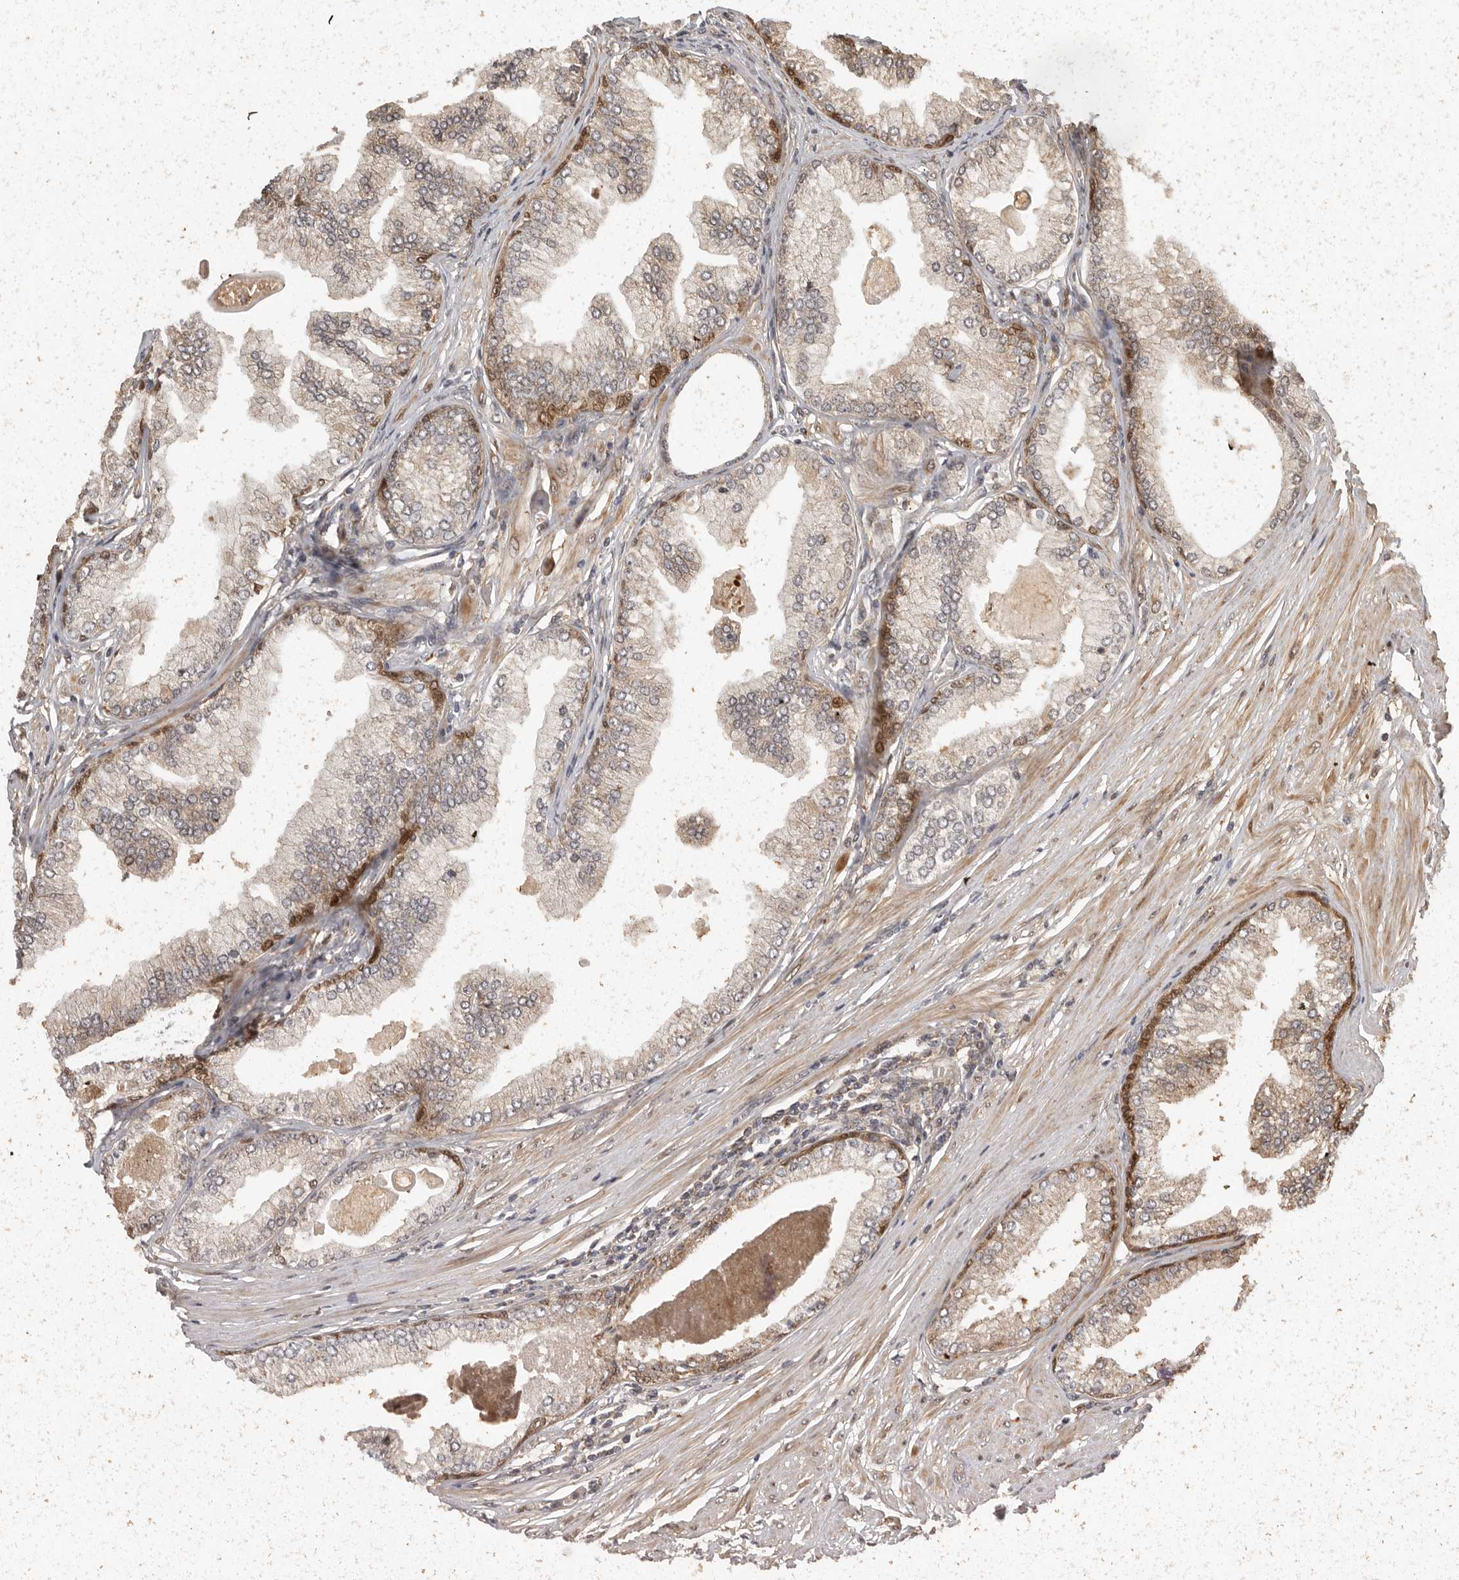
{"staining": {"intensity": "weak", "quantity": "<25%", "location": "cytoplasmic/membranous"}, "tissue": "prostate cancer", "cell_type": "Tumor cells", "image_type": "cancer", "snomed": [{"axis": "morphology", "description": "Adenocarcinoma, Low grade"}, {"axis": "topography", "description": "Prostate"}], "caption": "The image exhibits no significant staining in tumor cells of prostate low-grade adenocarcinoma.", "gene": "SWT1", "patient": {"sex": "male", "age": 52}}